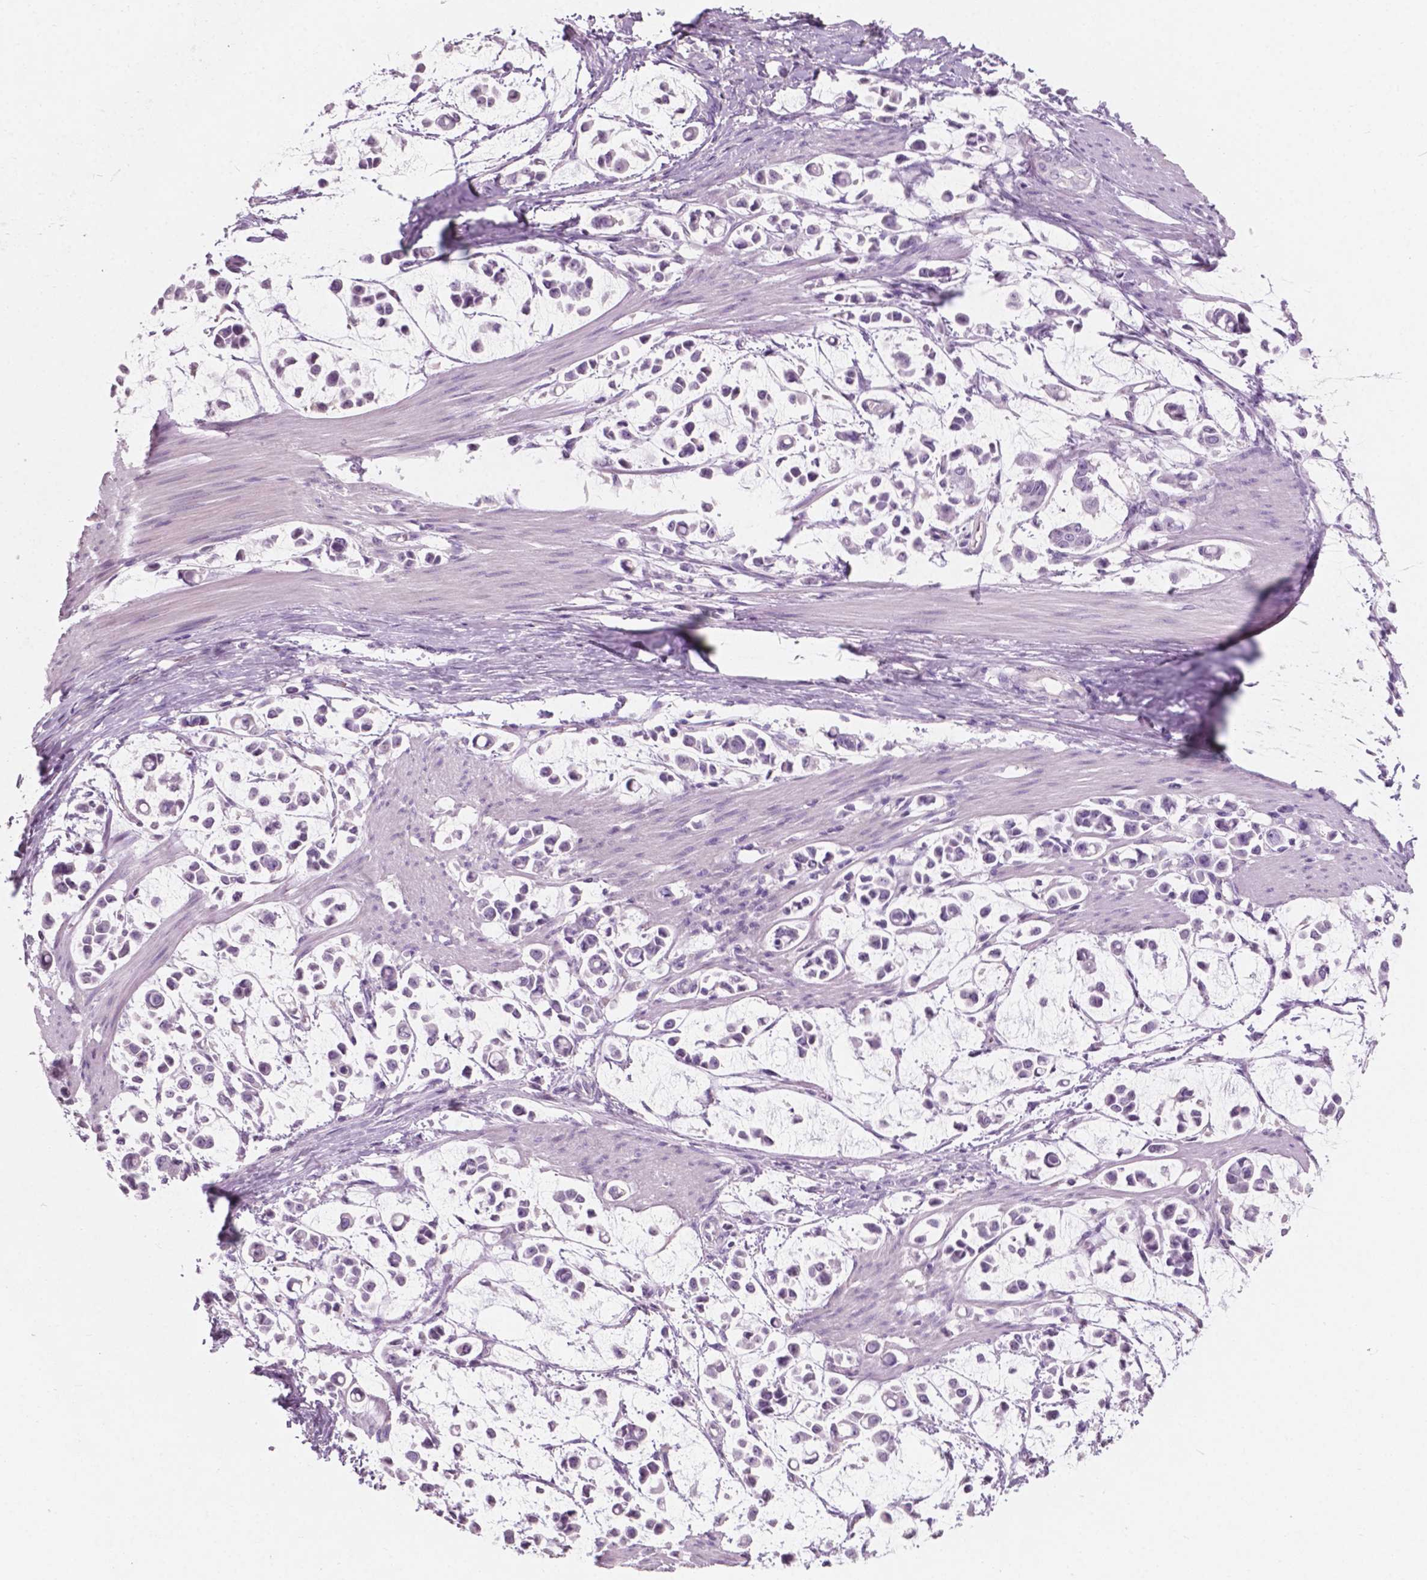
{"staining": {"intensity": "negative", "quantity": "none", "location": "none"}, "tissue": "stomach cancer", "cell_type": "Tumor cells", "image_type": "cancer", "snomed": [{"axis": "morphology", "description": "Adenocarcinoma, NOS"}, {"axis": "topography", "description": "Stomach"}], "caption": "High magnification brightfield microscopy of stomach cancer stained with DAB (brown) and counterstained with hematoxylin (blue): tumor cells show no significant staining. (DAB (3,3'-diaminobenzidine) IHC visualized using brightfield microscopy, high magnification).", "gene": "AWAT1", "patient": {"sex": "male", "age": 82}}